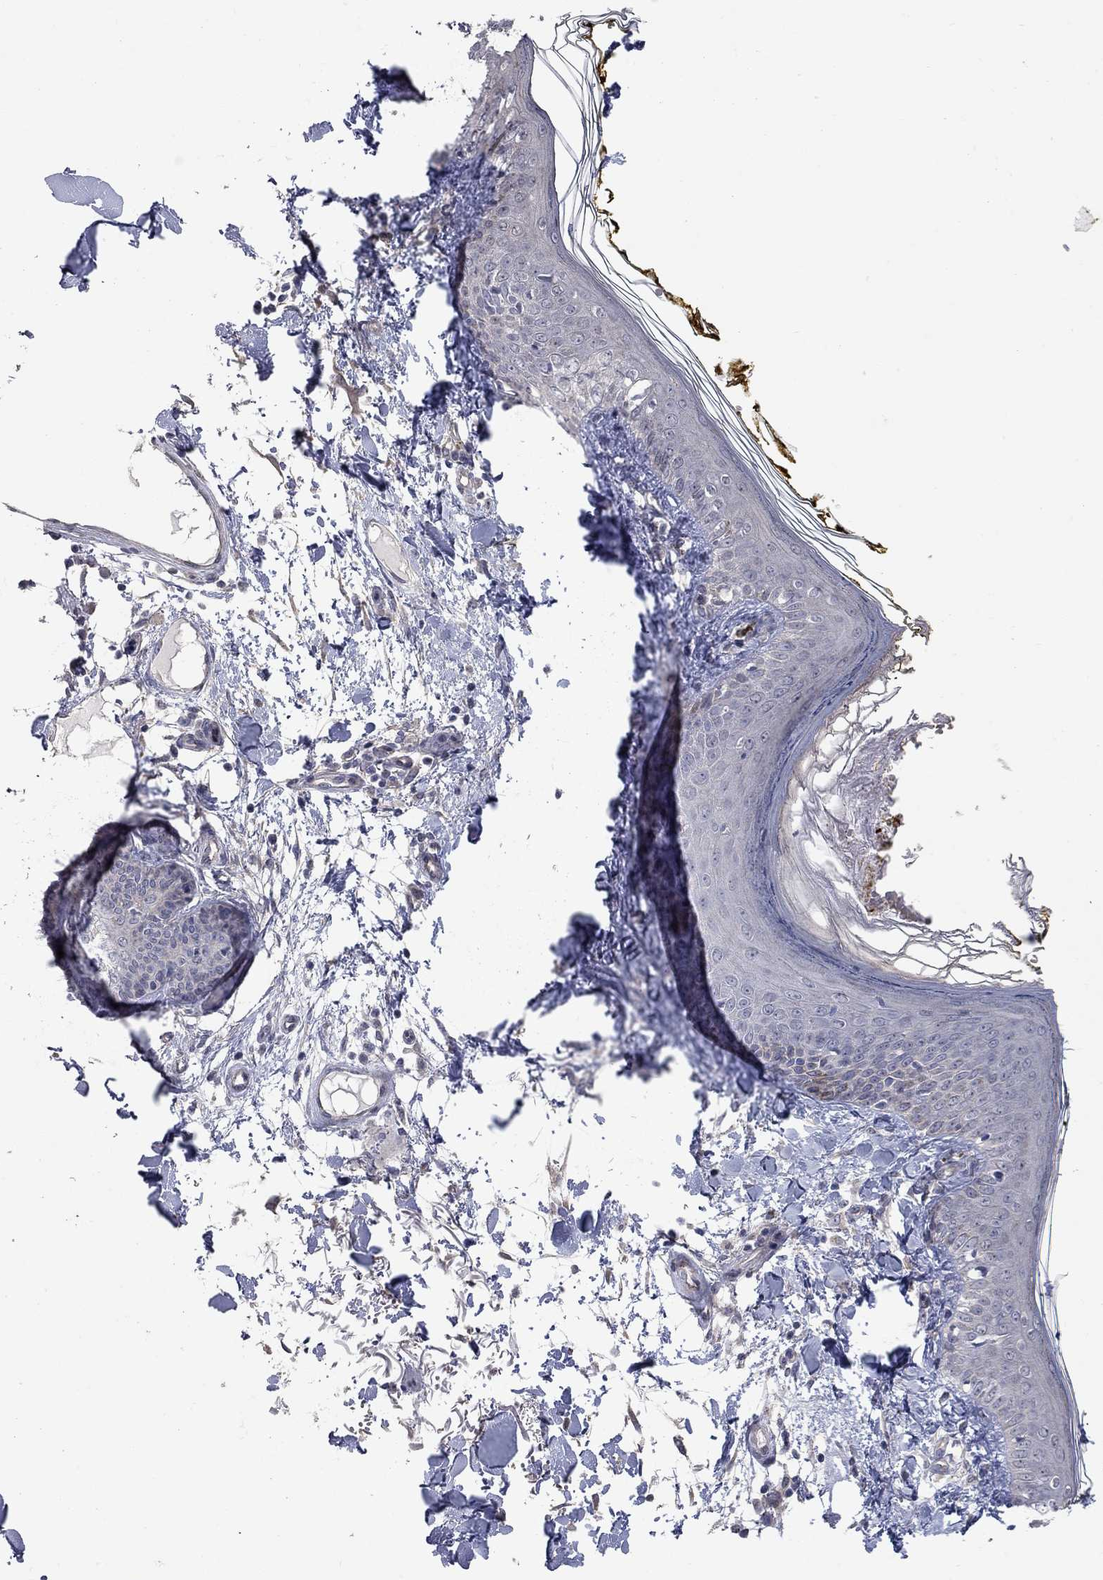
{"staining": {"intensity": "negative", "quantity": "none", "location": "none"}, "tissue": "skin", "cell_type": "Fibroblasts", "image_type": "normal", "snomed": [{"axis": "morphology", "description": "Normal tissue, NOS"}, {"axis": "topography", "description": "Skin"}], "caption": "This histopathology image is of unremarkable skin stained with immunohistochemistry (IHC) to label a protein in brown with the nuclei are counter-stained blue. There is no positivity in fibroblasts. The staining is performed using DAB brown chromogen with nuclei counter-stained in using hematoxylin.", "gene": "WASF3", "patient": {"sex": "male", "age": 76}}